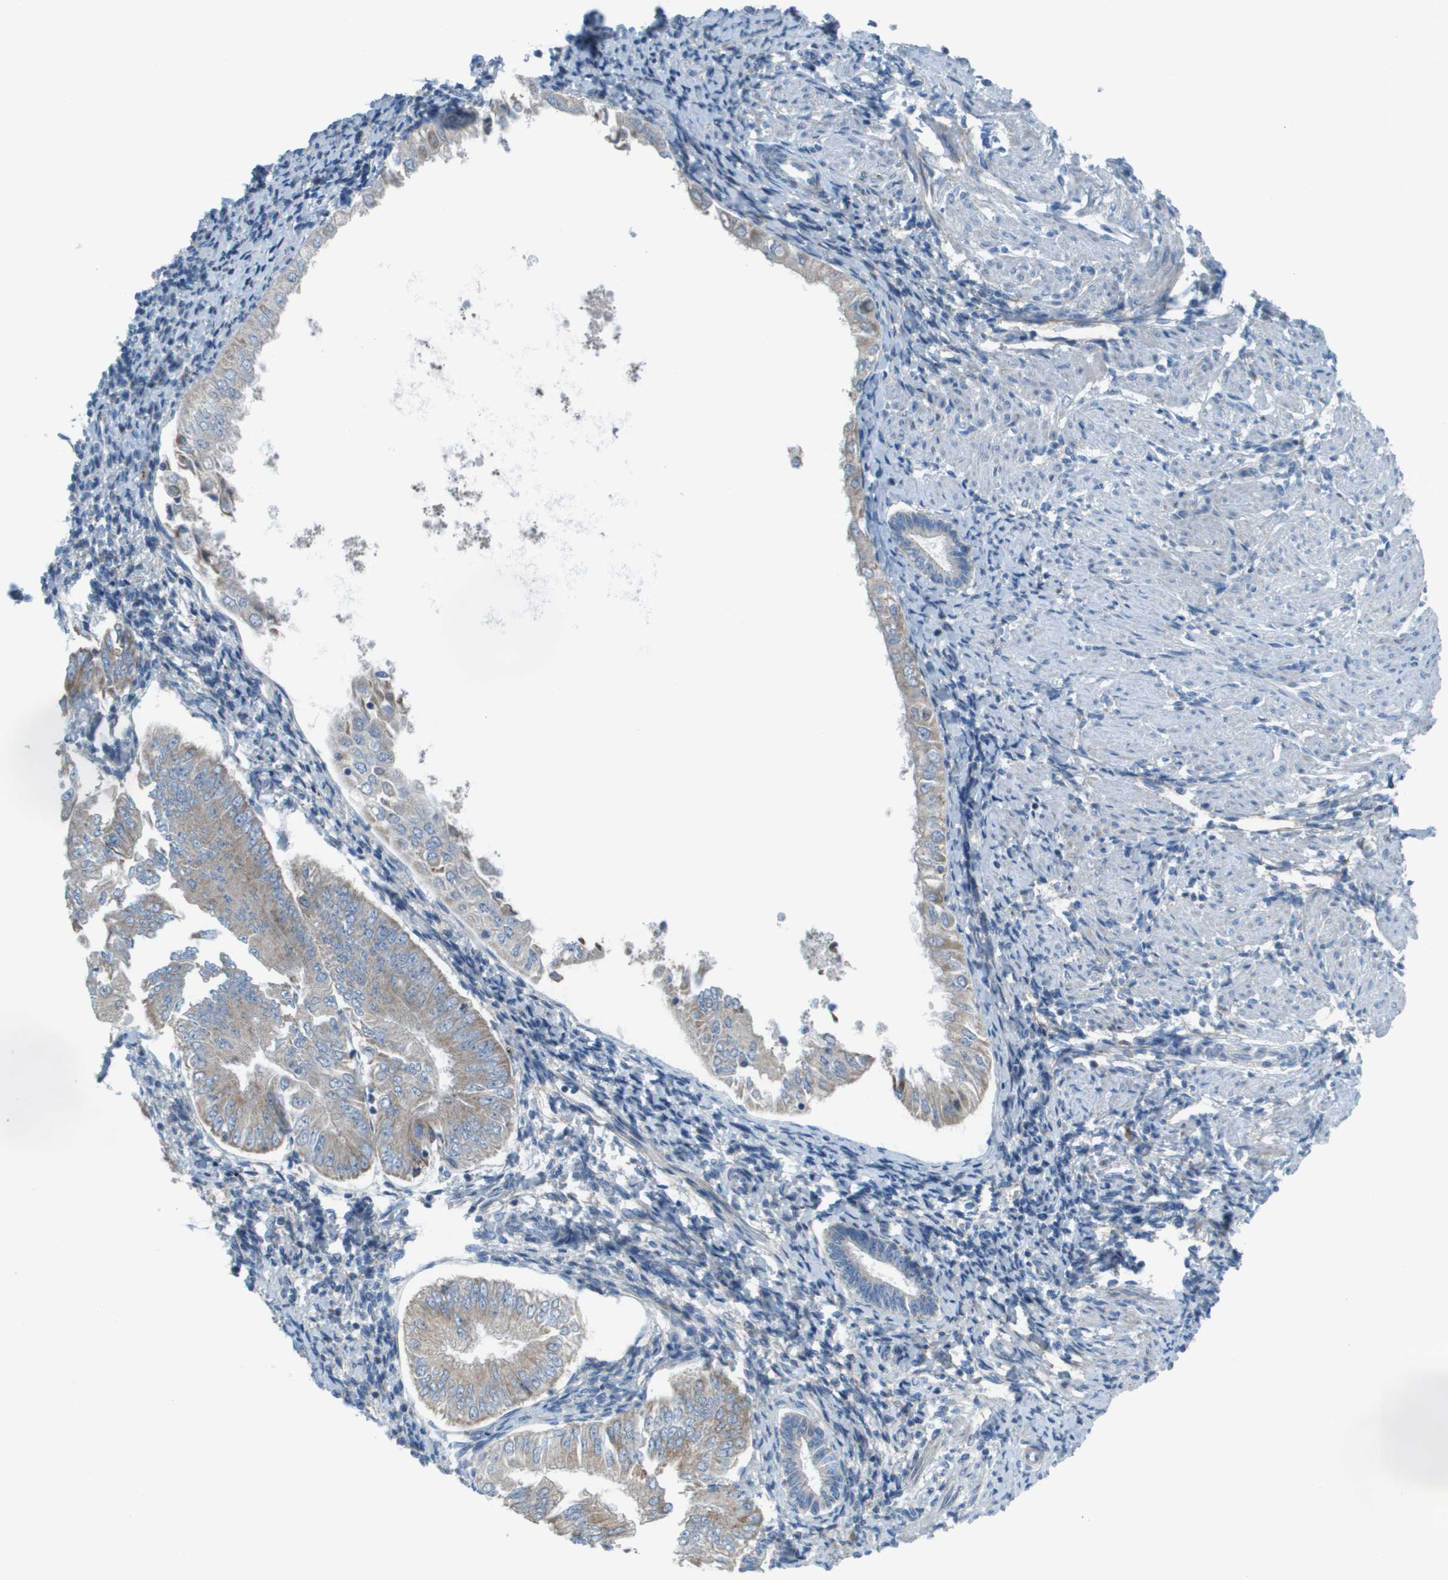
{"staining": {"intensity": "weak", "quantity": "<25%", "location": "cytoplasmic/membranous"}, "tissue": "endometrial cancer", "cell_type": "Tumor cells", "image_type": "cancer", "snomed": [{"axis": "morphology", "description": "Adenocarcinoma, NOS"}, {"axis": "topography", "description": "Endometrium"}], "caption": "This is an immunohistochemistry (IHC) histopathology image of adenocarcinoma (endometrial). There is no expression in tumor cells.", "gene": "GALNT6", "patient": {"sex": "female", "age": 53}}